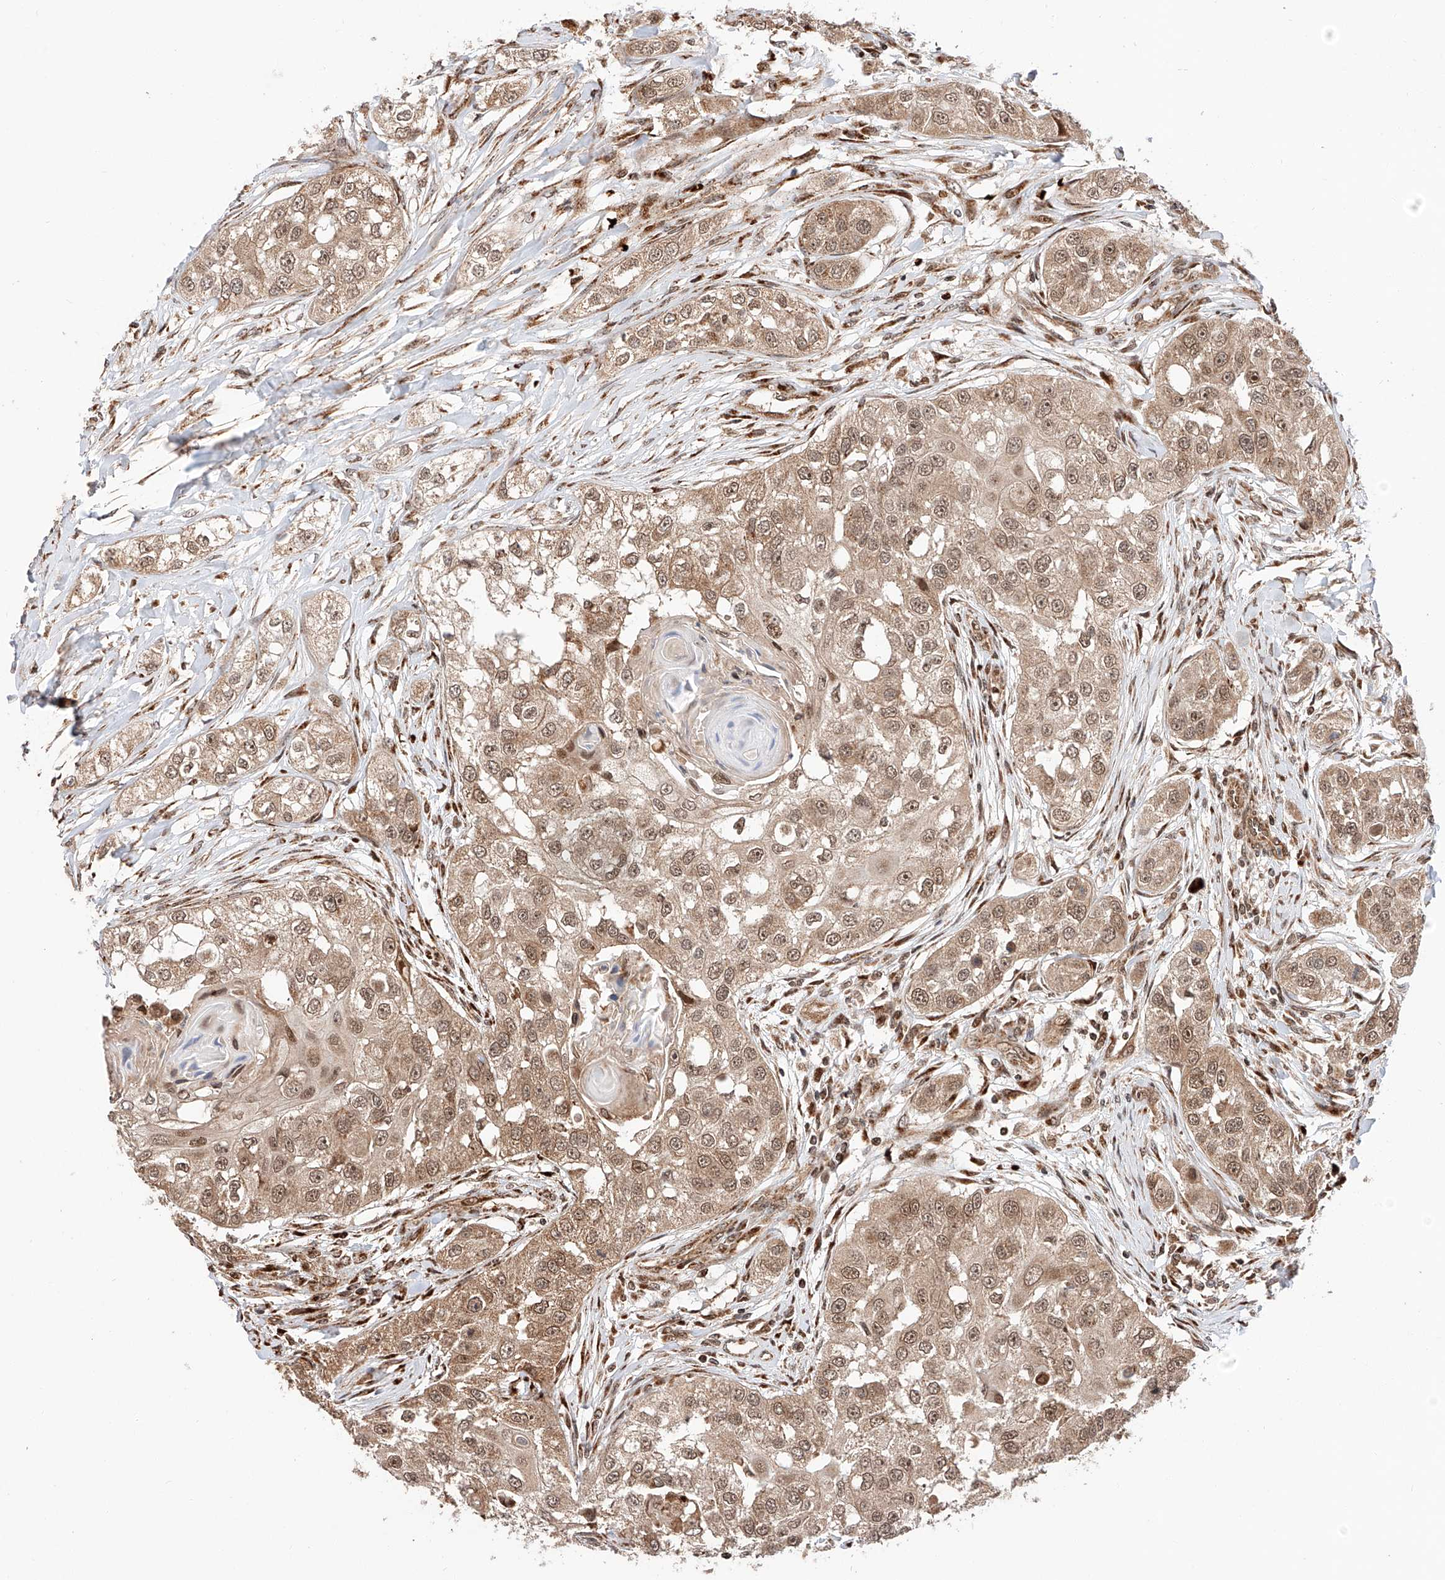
{"staining": {"intensity": "moderate", "quantity": ">75%", "location": "cytoplasmic/membranous,nuclear"}, "tissue": "head and neck cancer", "cell_type": "Tumor cells", "image_type": "cancer", "snomed": [{"axis": "morphology", "description": "Normal tissue, NOS"}, {"axis": "morphology", "description": "Squamous cell carcinoma, NOS"}, {"axis": "topography", "description": "Skeletal muscle"}, {"axis": "topography", "description": "Head-Neck"}], "caption": "This histopathology image shows immunohistochemistry staining of human head and neck squamous cell carcinoma, with medium moderate cytoplasmic/membranous and nuclear expression in approximately >75% of tumor cells.", "gene": "THTPA", "patient": {"sex": "male", "age": 51}}